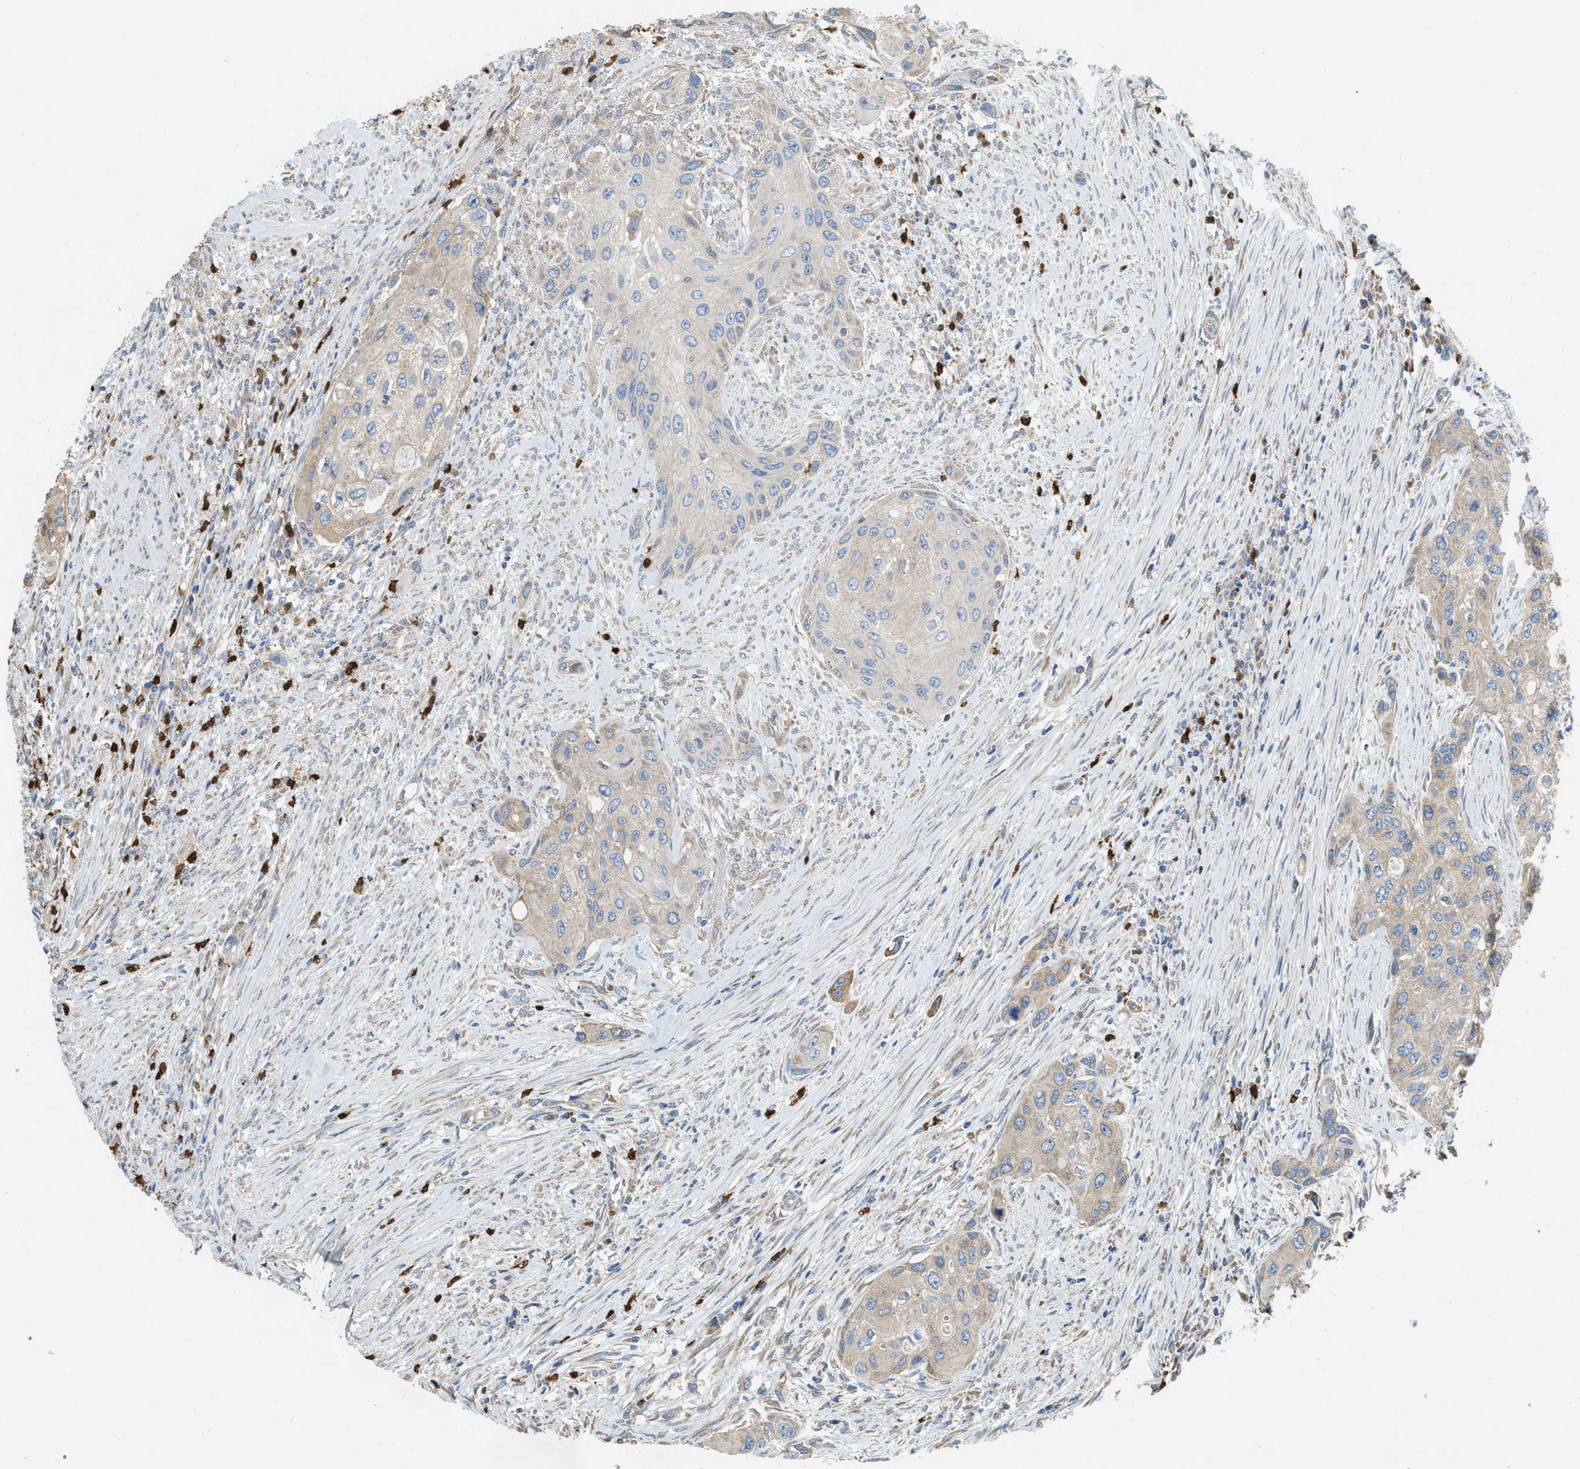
{"staining": {"intensity": "weak", "quantity": ">75%", "location": "cytoplasmic/membranous"}, "tissue": "urothelial cancer", "cell_type": "Tumor cells", "image_type": "cancer", "snomed": [{"axis": "morphology", "description": "Urothelial carcinoma, High grade"}, {"axis": "topography", "description": "Urinary bladder"}], "caption": "Urothelial cancer was stained to show a protein in brown. There is low levels of weak cytoplasmic/membranous positivity in about >75% of tumor cells.", "gene": "TMEM68", "patient": {"sex": "female", "age": 56}}